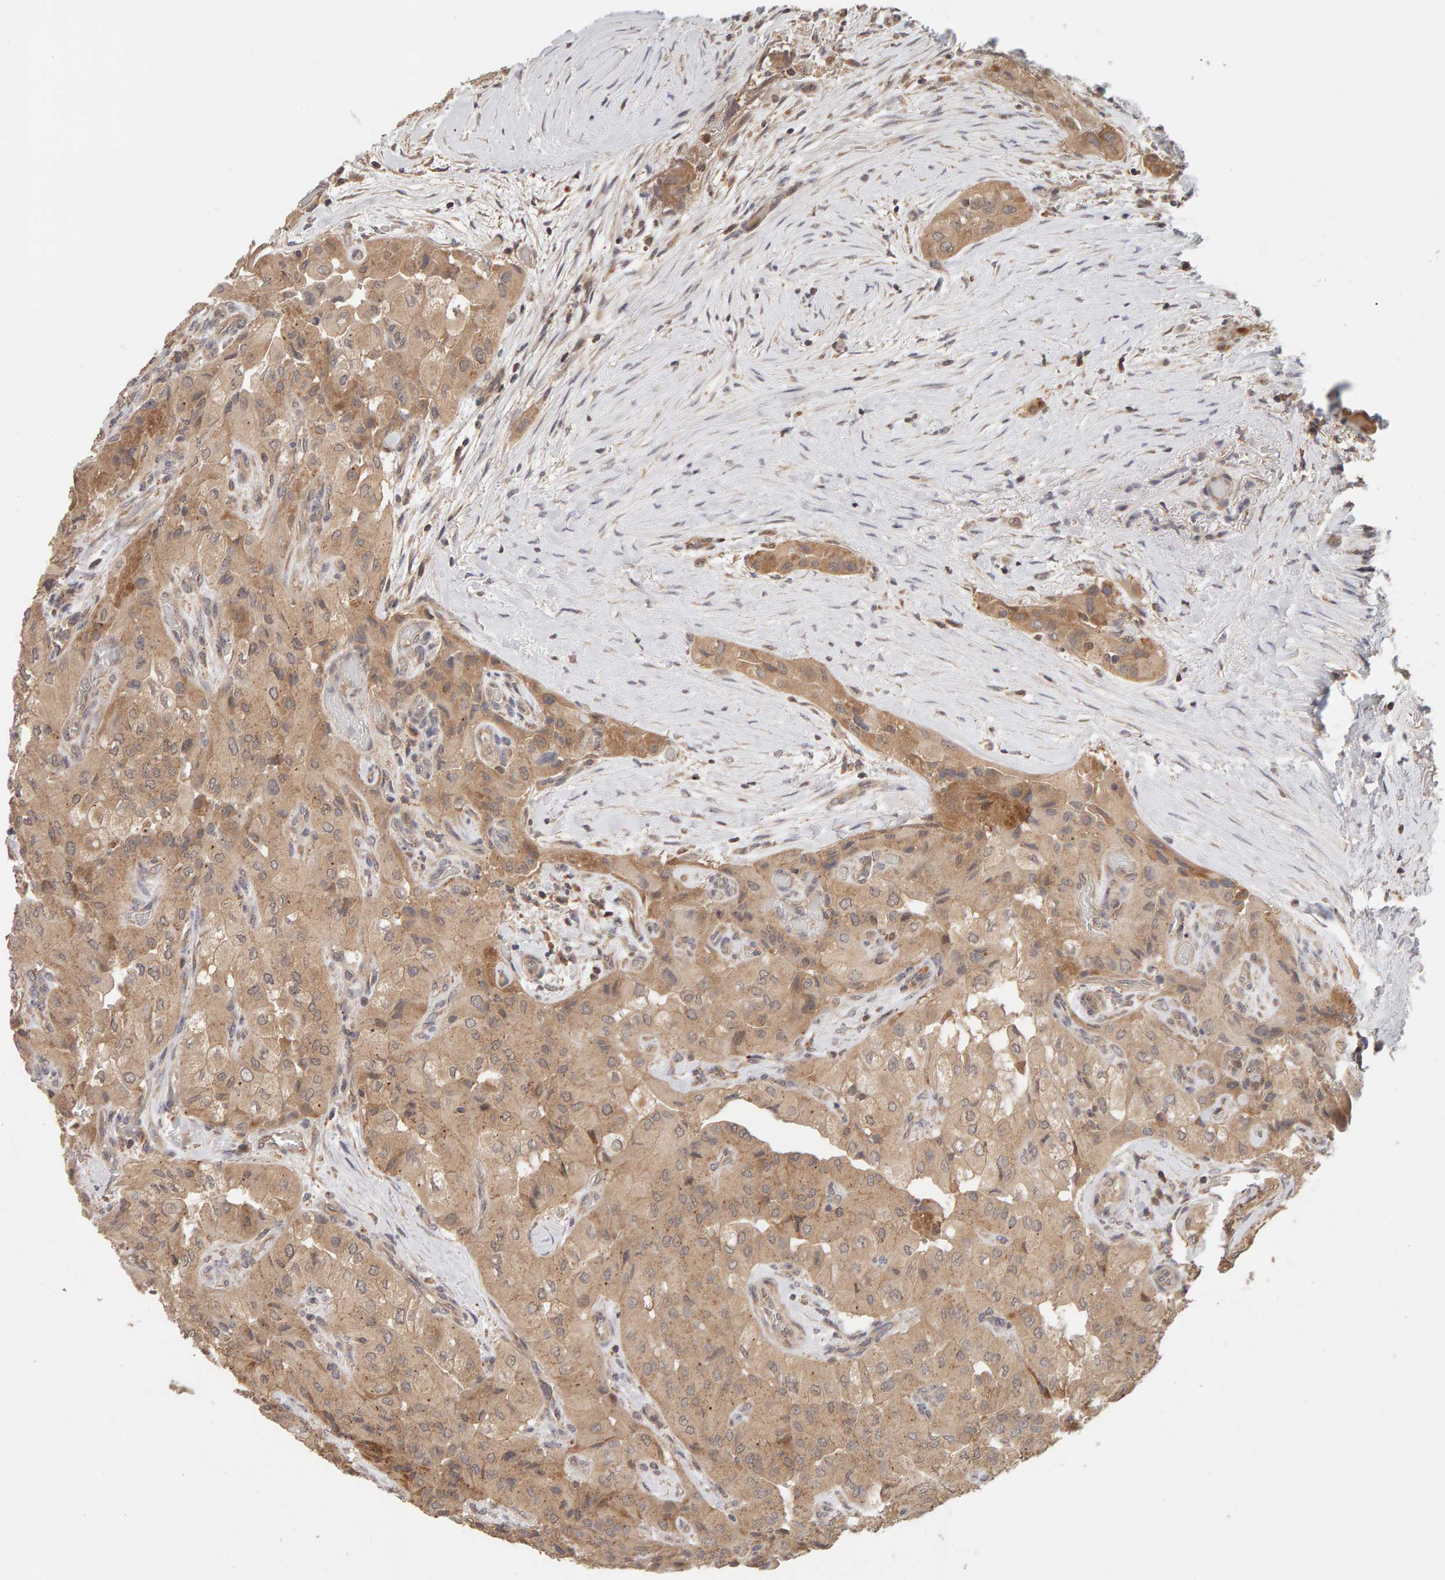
{"staining": {"intensity": "weak", "quantity": ">75%", "location": "cytoplasmic/membranous"}, "tissue": "thyroid cancer", "cell_type": "Tumor cells", "image_type": "cancer", "snomed": [{"axis": "morphology", "description": "Papillary adenocarcinoma, NOS"}, {"axis": "topography", "description": "Thyroid gland"}], "caption": "Protein staining reveals weak cytoplasmic/membranous positivity in approximately >75% of tumor cells in thyroid cancer (papillary adenocarcinoma). Immunohistochemistry stains the protein of interest in brown and the nuclei are stained blue.", "gene": "DNAJC7", "patient": {"sex": "female", "age": 59}}